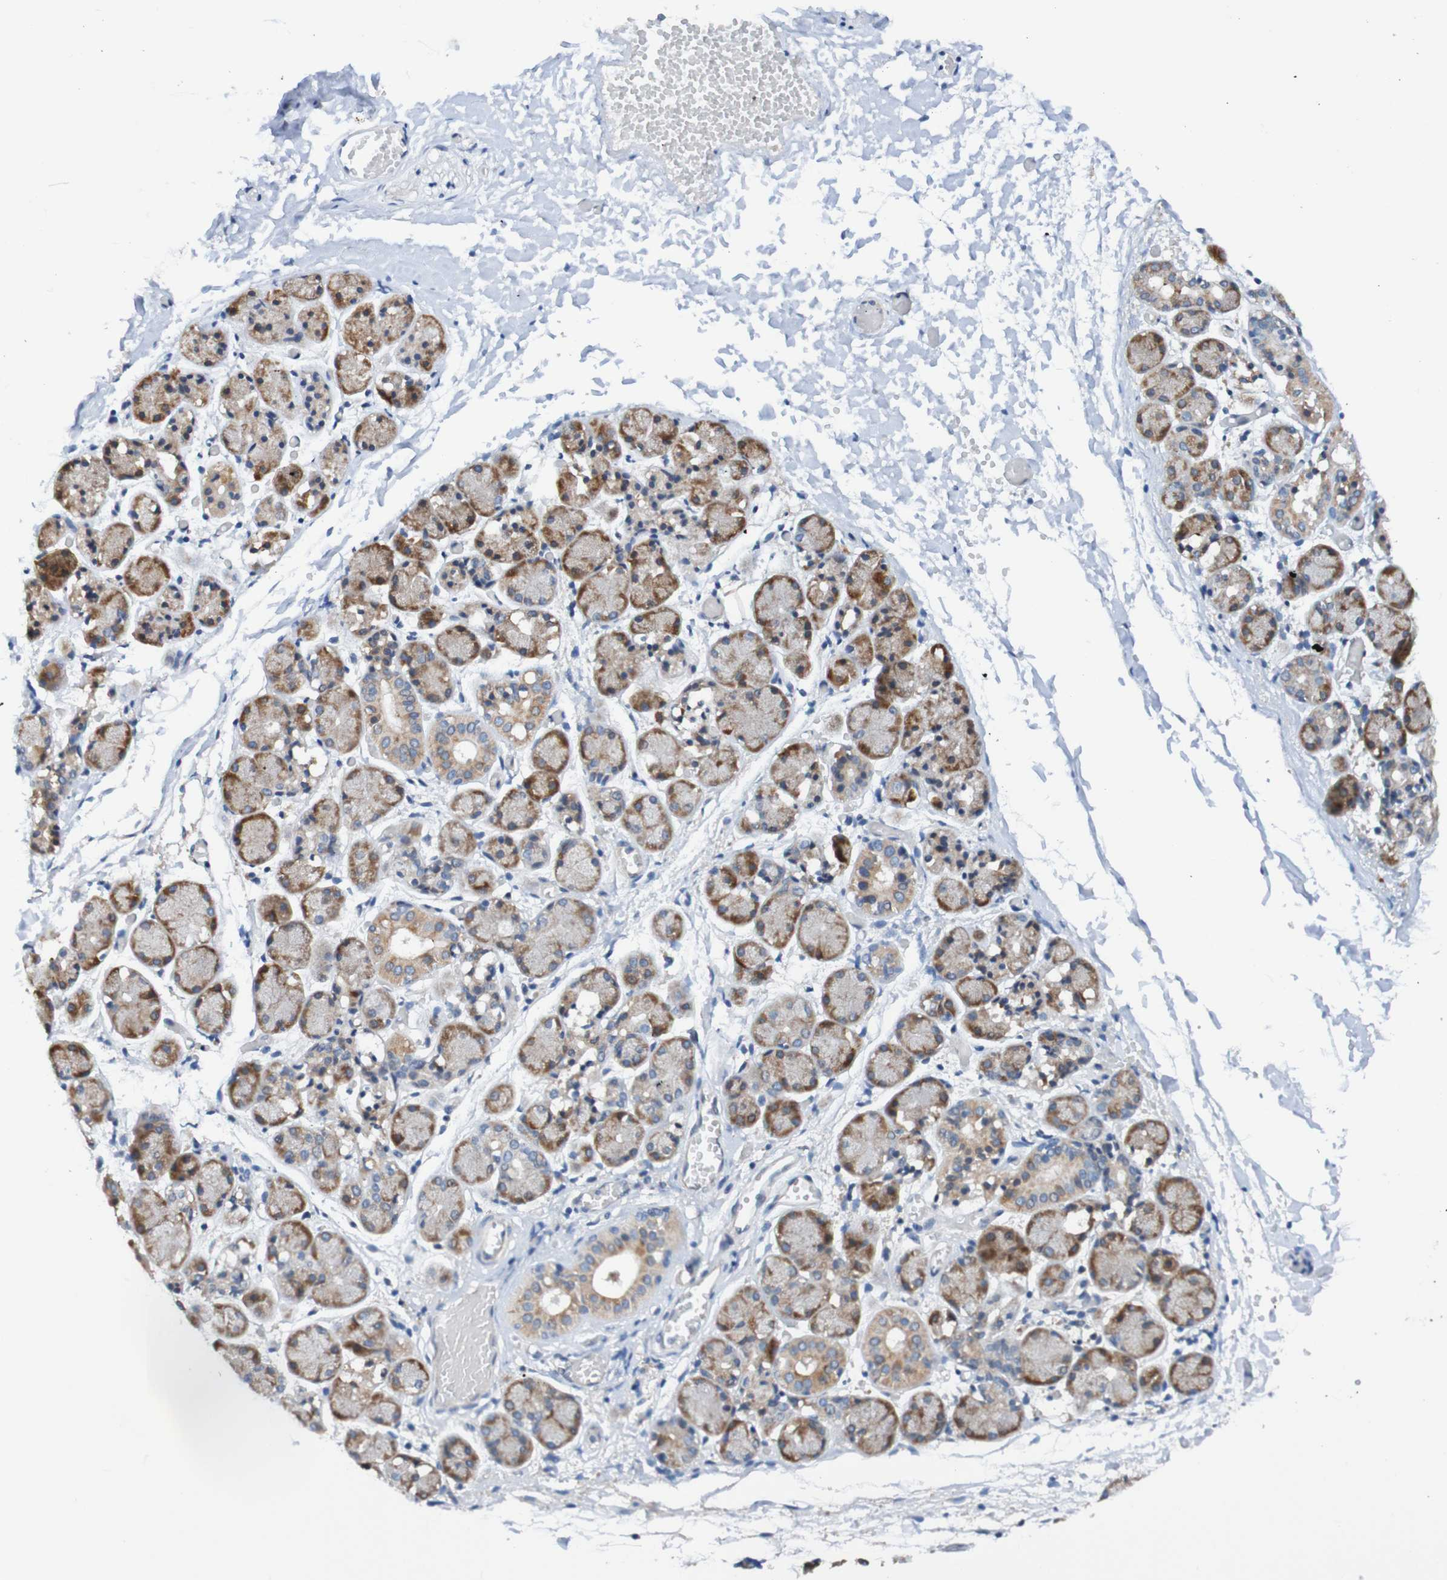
{"staining": {"intensity": "moderate", "quantity": "25%-75%", "location": "cytoplasmic/membranous"}, "tissue": "salivary gland", "cell_type": "Glandular cells", "image_type": "normal", "snomed": [{"axis": "morphology", "description": "Normal tissue, NOS"}, {"axis": "topography", "description": "Salivary gland"}], "caption": "Immunohistochemistry (IHC) image of unremarkable salivary gland: human salivary gland stained using IHC displays medium levels of moderate protein expression localized specifically in the cytoplasmic/membranous of glandular cells, appearing as a cytoplasmic/membranous brown color.", "gene": "FIBP", "patient": {"sex": "female", "age": 24}}